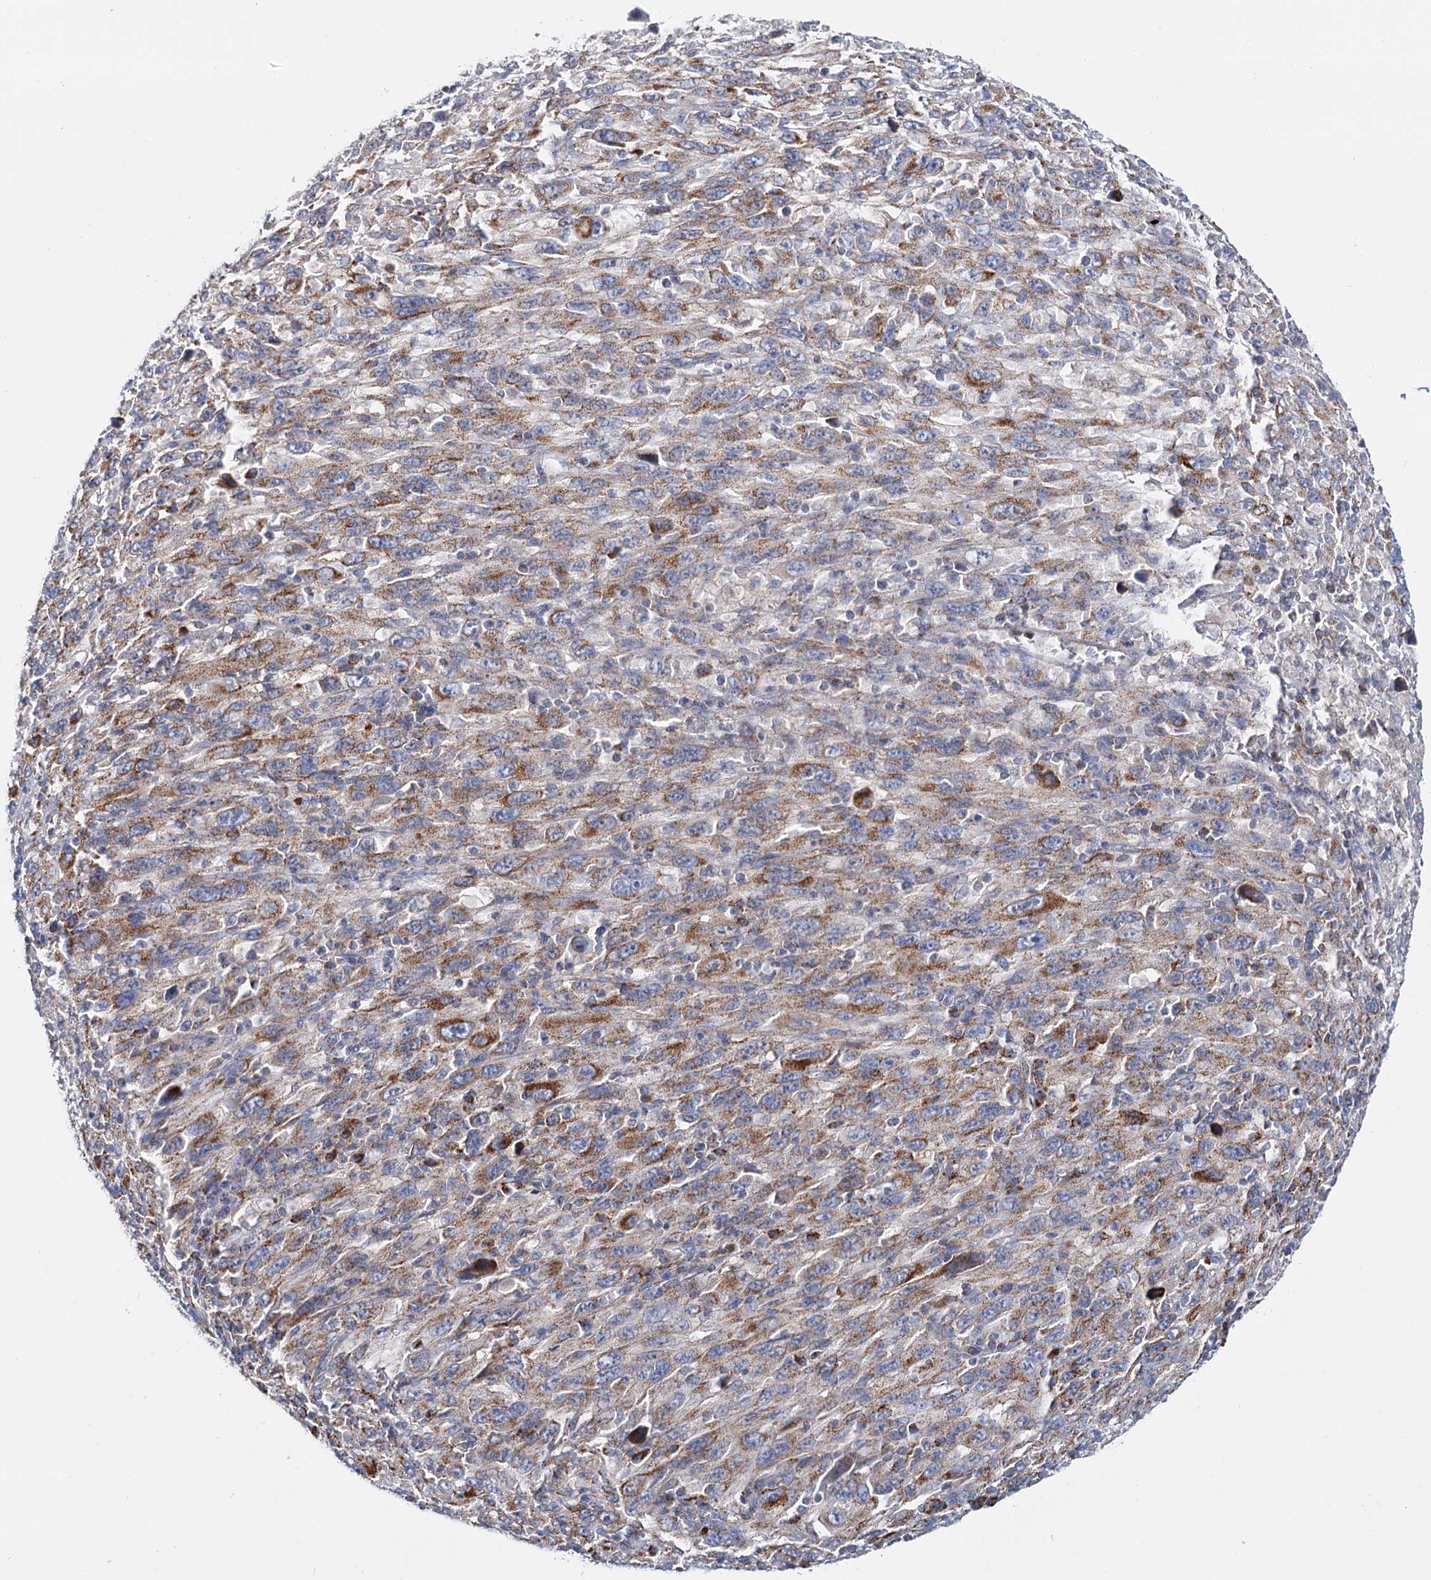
{"staining": {"intensity": "moderate", "quantity": "25%-75%", "location": "cytoplasmic/membranous"}, "tissue": "melanoma", "cell_type": "Tumor cells", "image_type": "cancer", "snomed": [{"axis": "morphology", "description": "Malignant melanoma, Metastatic site"}, {"axis": "topography", "description": "Skin"}], "caption": "The immunohistochemical stain labels moderate cytoplasmic/membranous staining in tumor cells of melanoma tissue. (Stains: DAB in brown, nuclei in blue, Microscopy: brightfield microscopy at high magnification).", "gene": "C2CD3", "patient": {"sex": "female", "age": 56}}